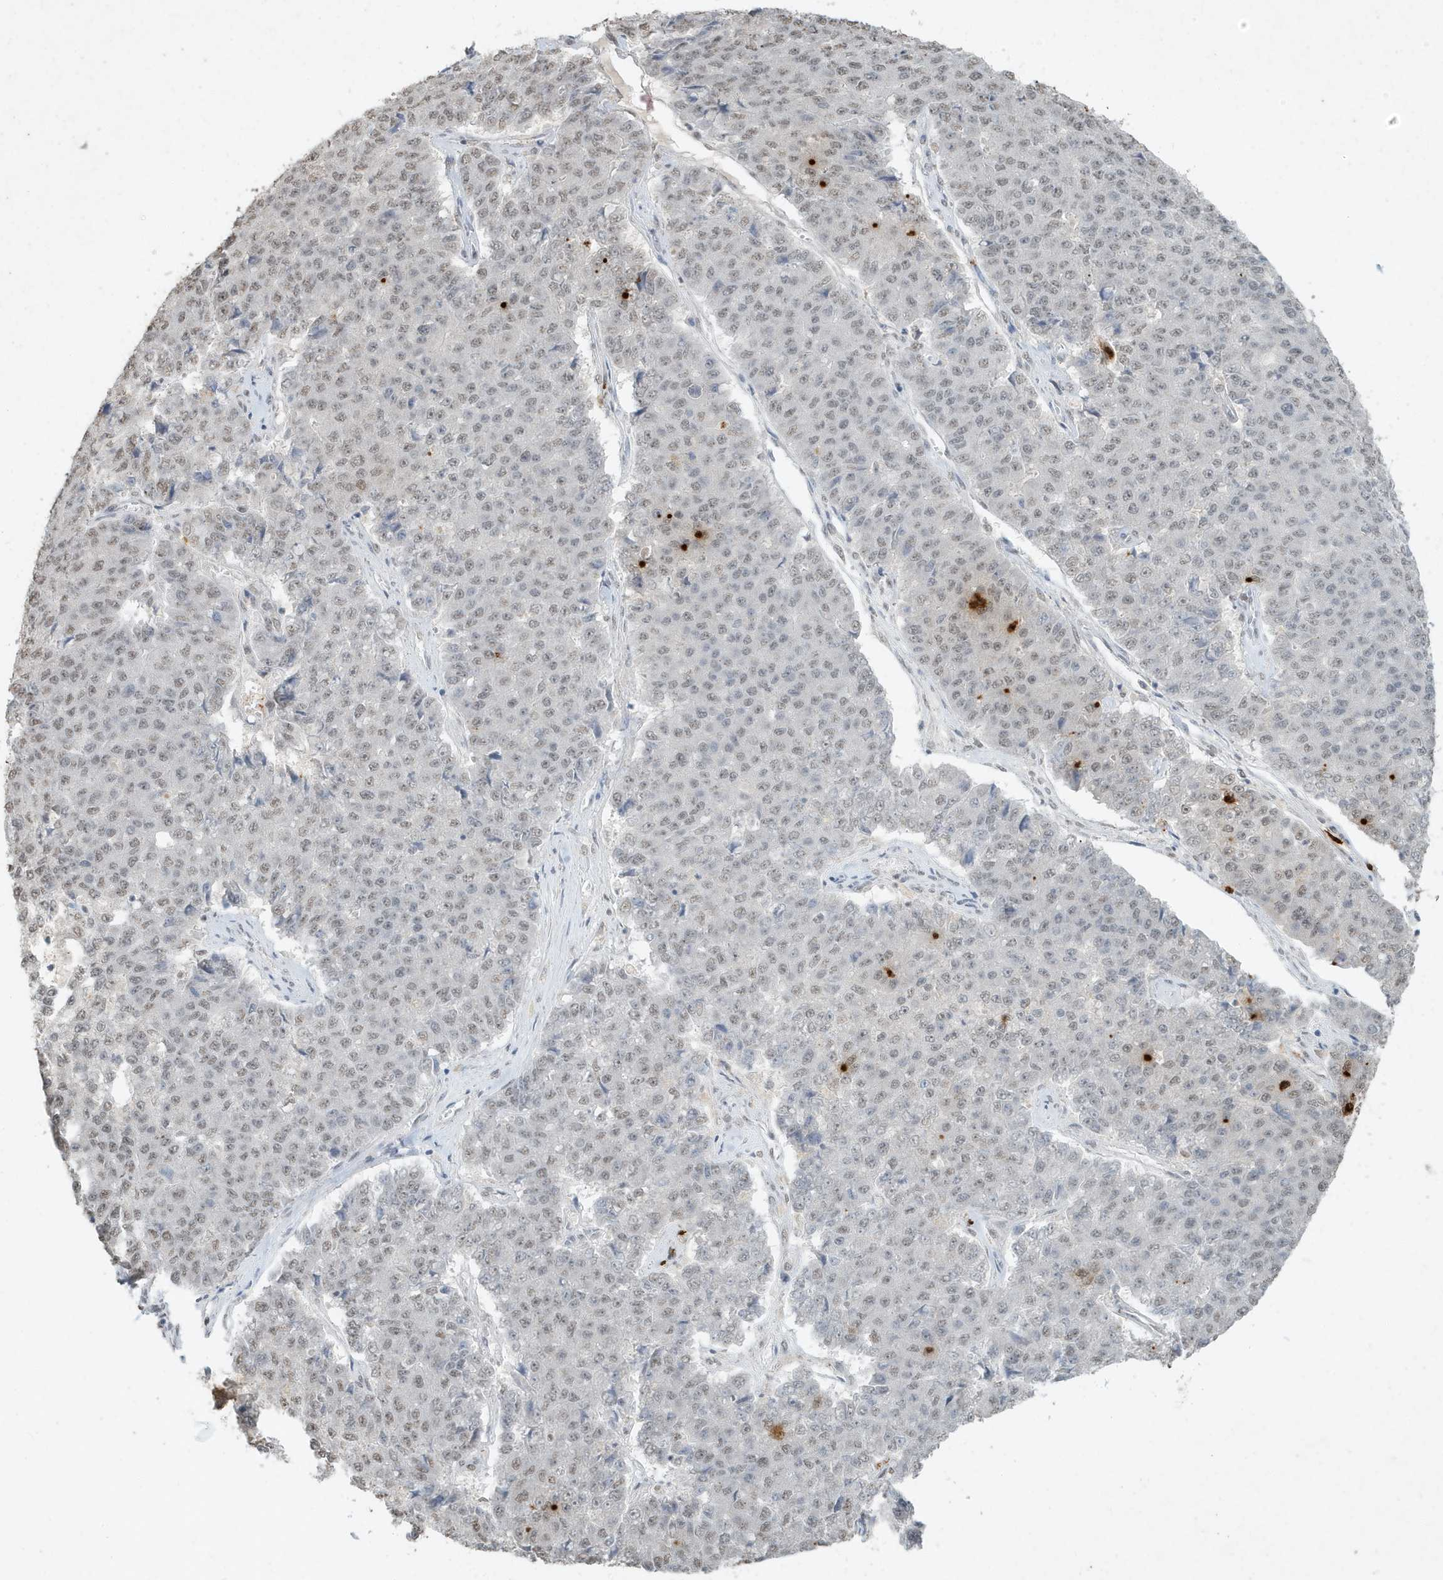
{"staining": {"intensity": "weak", "quantity": "25%-75%", "location": "nuclear"}, "tissue": "pancreatic cancer", "cell_type": "Tumor cells", "image_type": "cancer", "snomed": [{"axis": "morphology", "description": "Adenocarcinoma, NOS"}, {"axis": "topography", "description": "Pancreas"}], "caption": "An immunohistochemistry photomicrograph of tumor tissue is shown. Protein staining in brown shows weak nuclear positivity in pancreatic adenocarcinoma within tumor cells.", "gene": "DEFA1", "patient": {"sex": "male", "age": 50}}